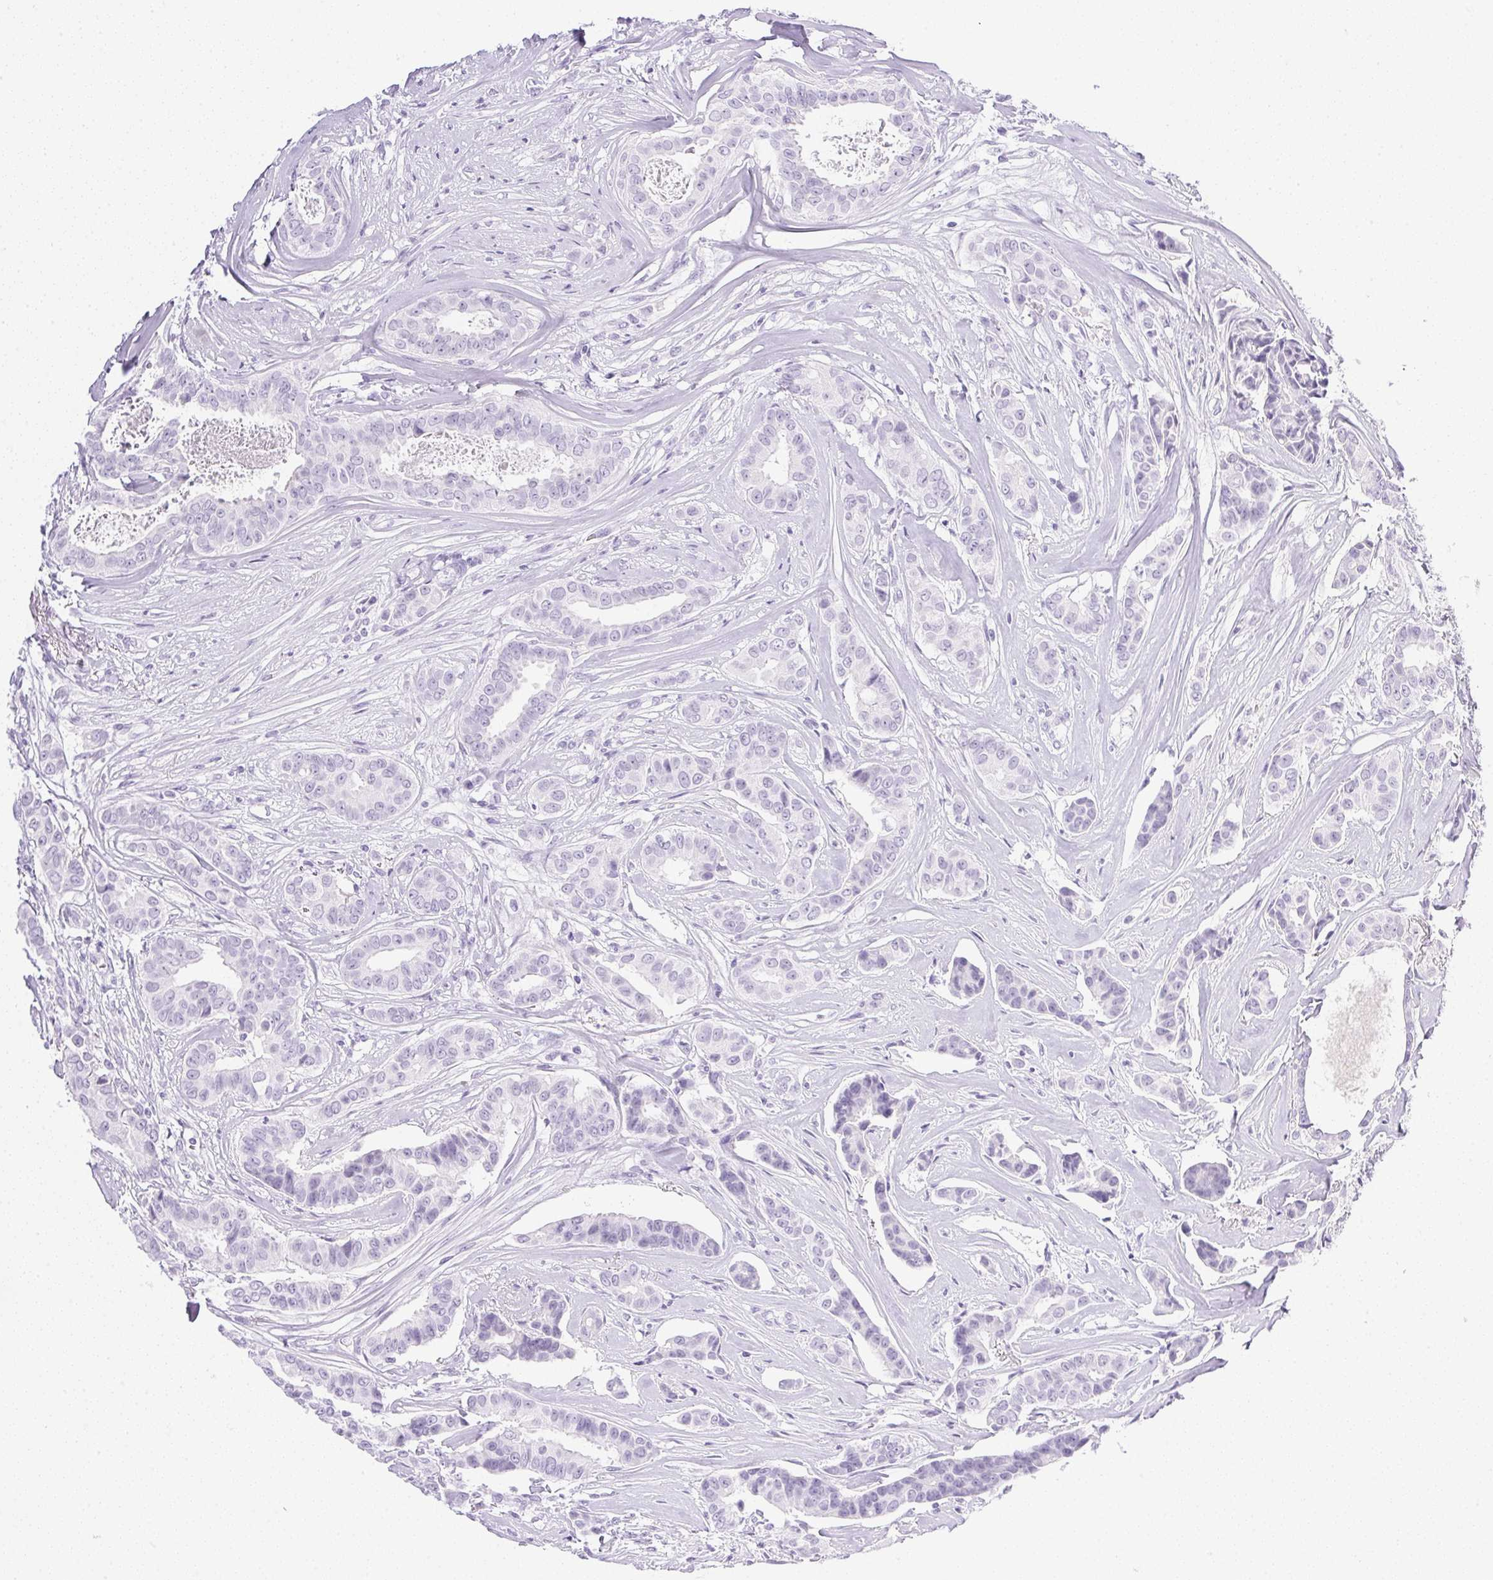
{"staining": {"intensity": "negative", "quantity": "none", "location": "none"}, "tissue": "breast cancer", "cell_type": "Tumor cells", "image_type": "cancer", "snomed": [{"axis": "morphology", "description": "Duct carcinoma"}, {"axis": "topography", "description": "Breast"}], "caption": "Immunohistochemistry (IHC) micrograph of neoplastic tissue: human breast cancer stained with DAB (3,3'-diaminobenzidine) demonstrates no significant protein expression in tumor cells.", "gene": "CPB1", "patient": {"sex": "female", "age": 45}}